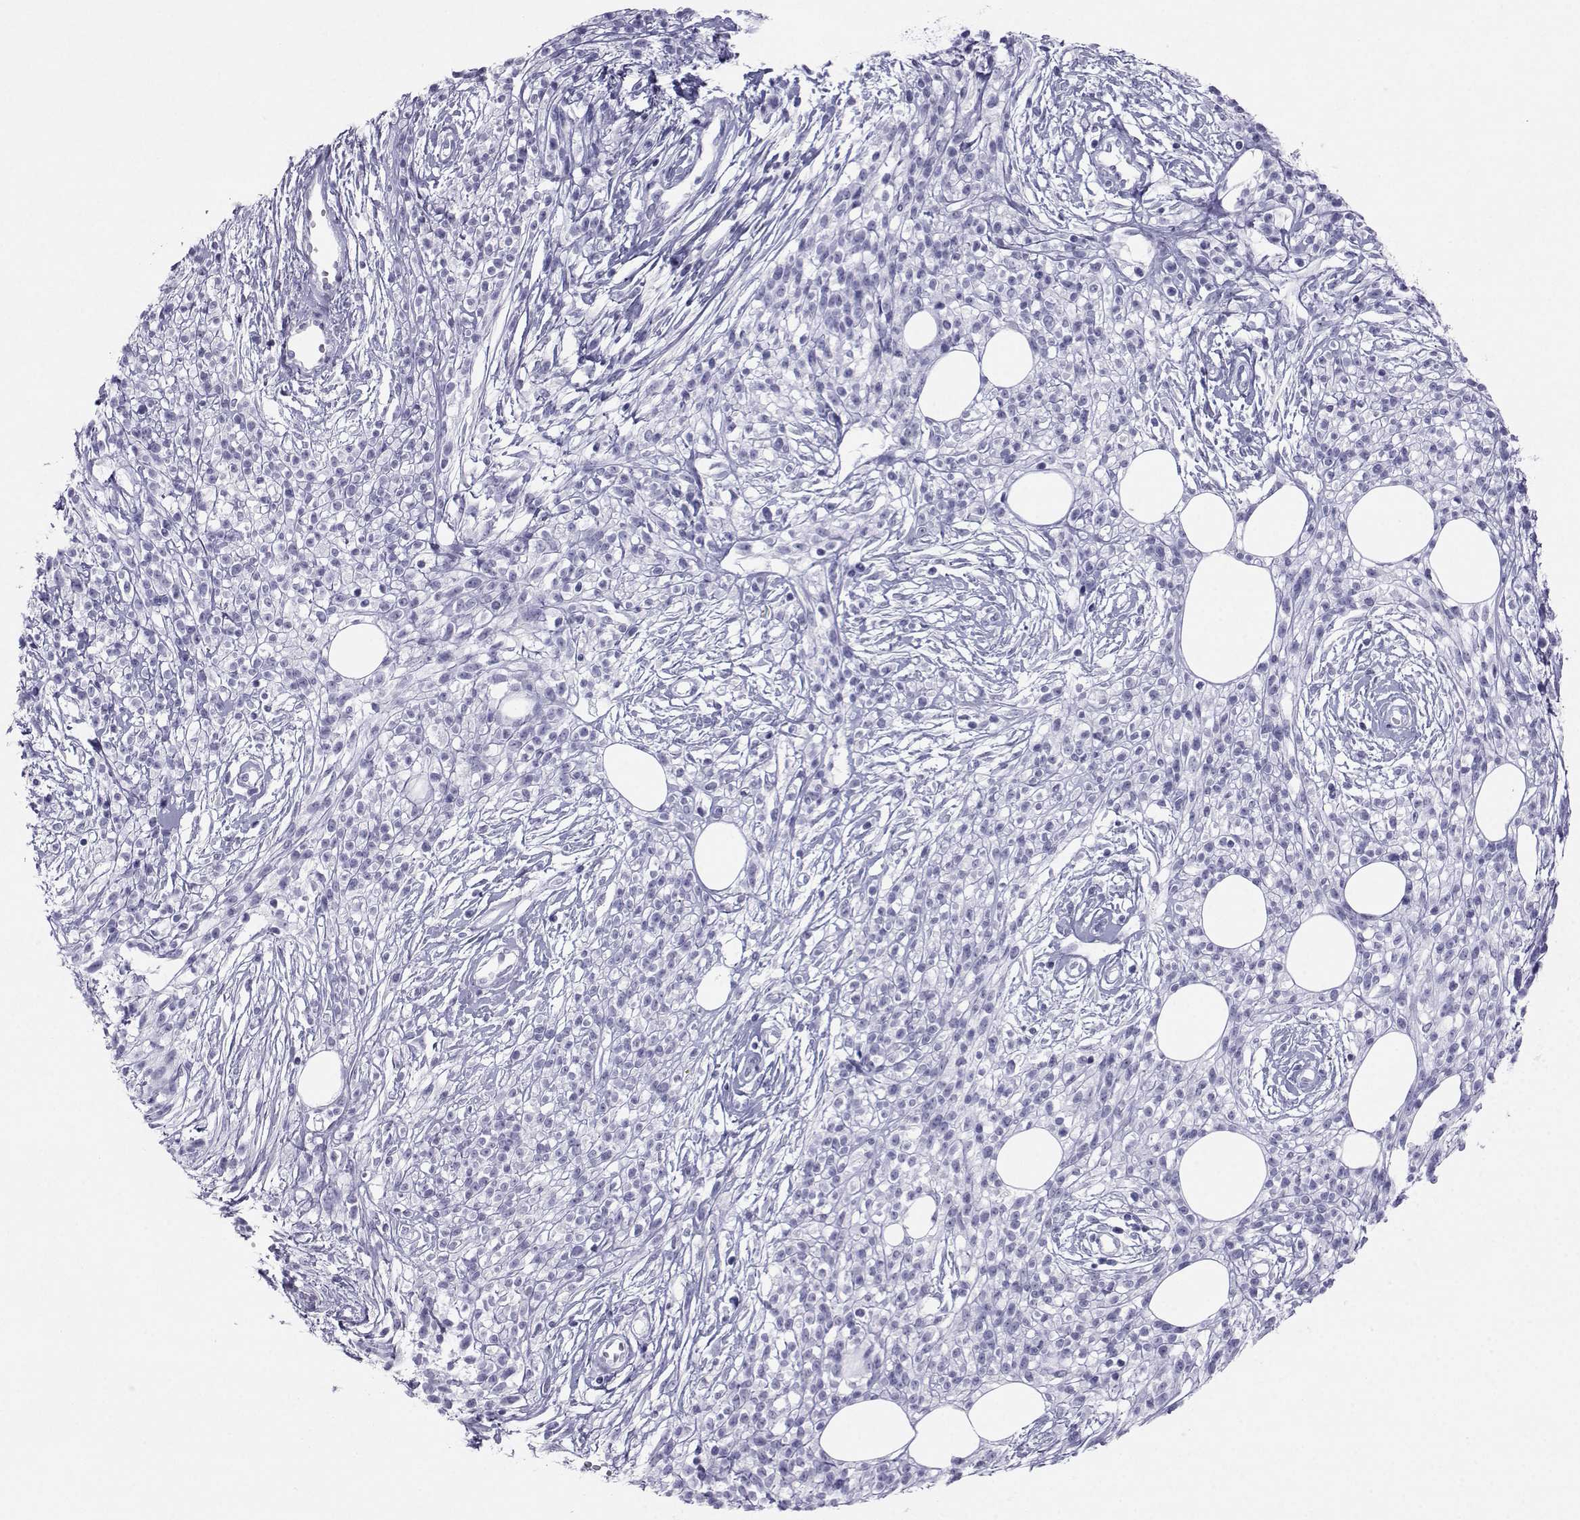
{"staining": {"intensity": "negative", "quantity": "none", "location": "none"}, "tissue": "melanoma", "cell_type": "Tumor cells", "image_type": "cancer", "snomed": [{"axis": "morphology", "description": "Malignant melanoma, NOS"}, {"axis": "topography", "description": "Skin"}, {"axis": "topography", "description": "Skin of trunk"}], "caption": "The immunohistochemistry (IHC) image has no significant expression in tumor cells of malignant melanoma tissue.", "gene": "SST", "patient": {"sex": "male", "age": 74}}